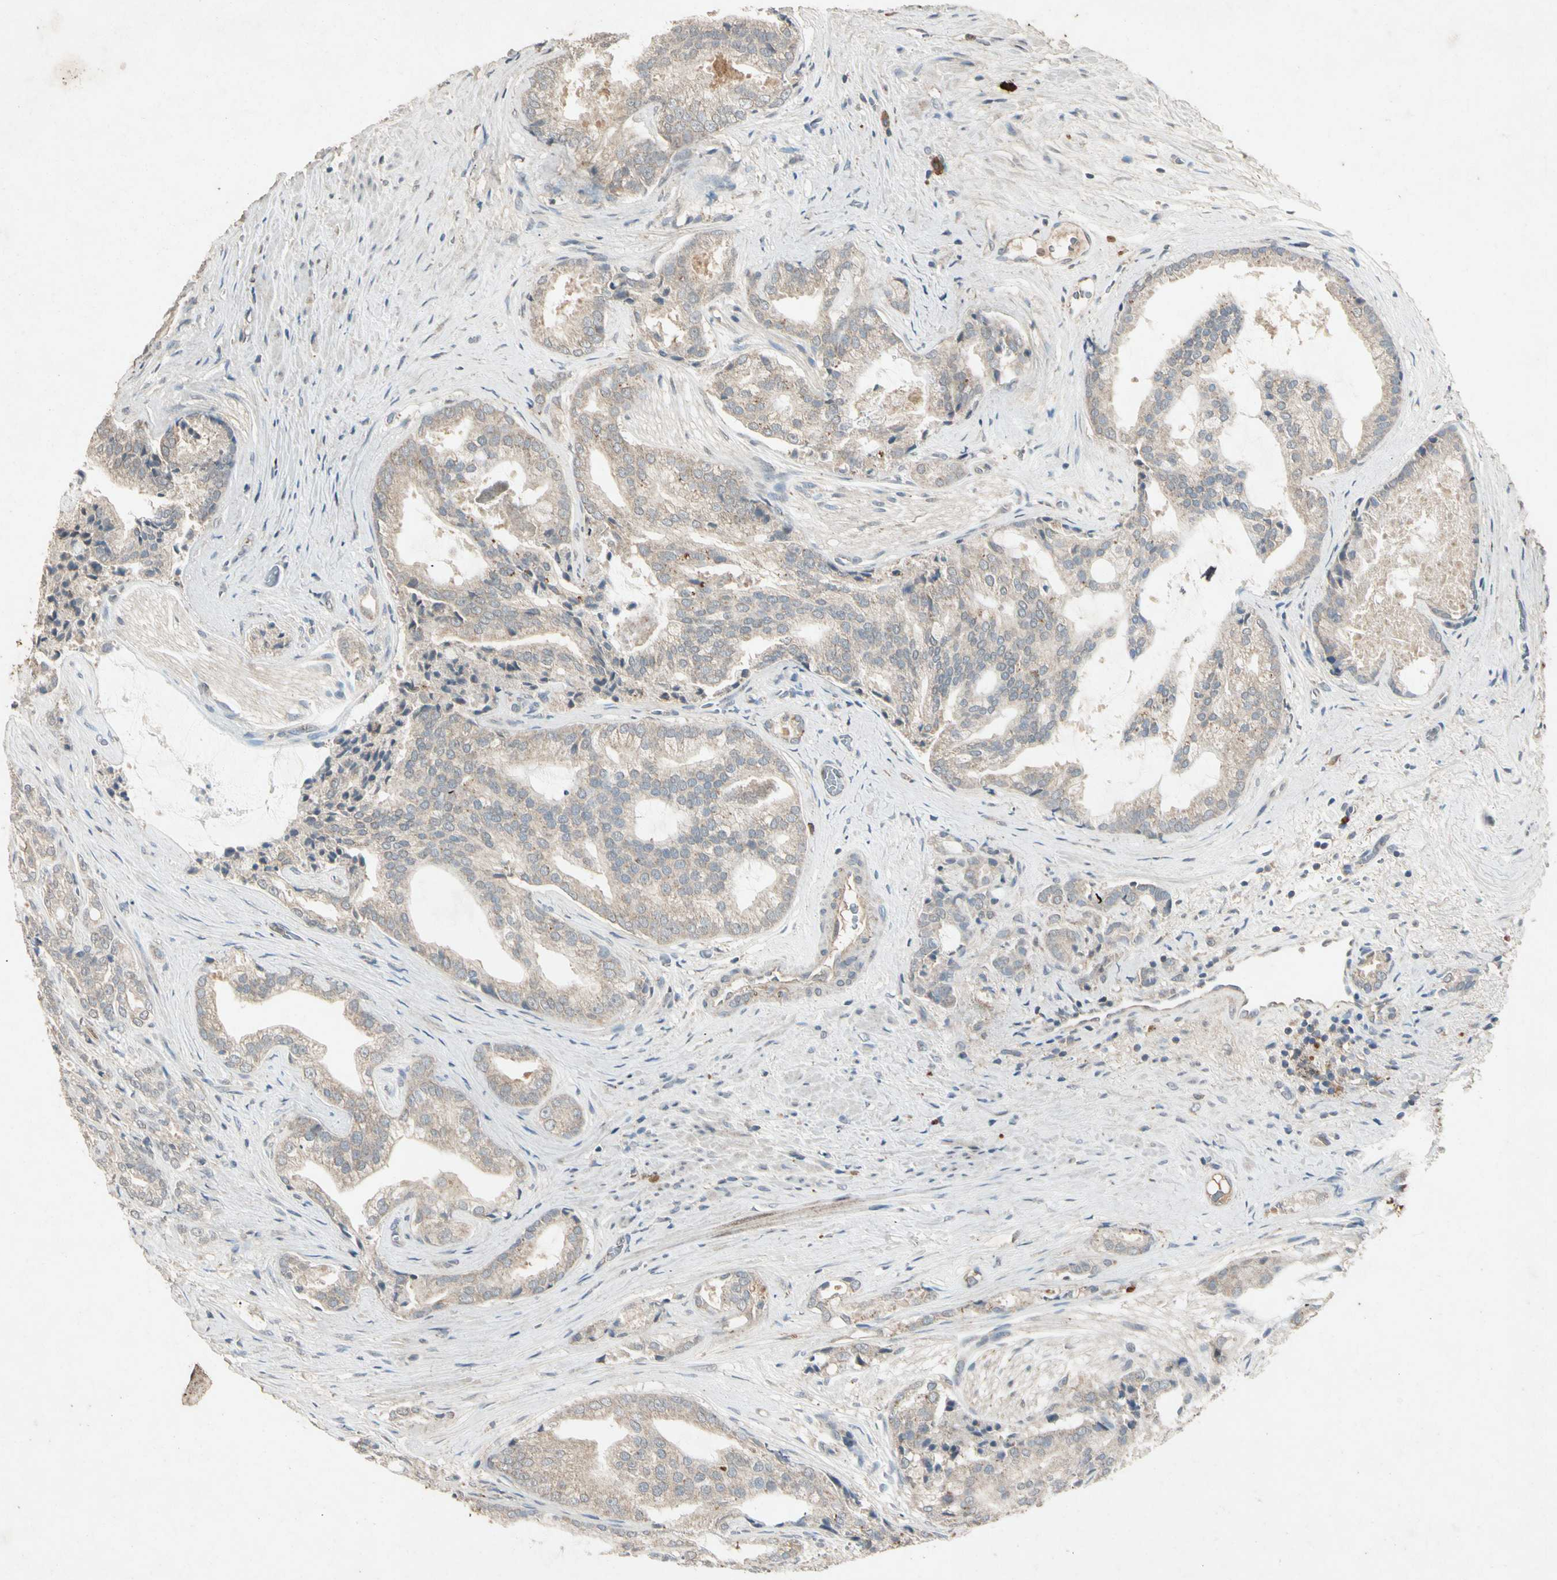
{"staining": {"intensity": "weak", "quantity": ">75%", "location": "cytoplasmic/membranous"}, "tissue": "prostate cancer", "cell_type": "Tumor cells", "image_type": "cancer", "snomed": [{"axis": "morphology", "description": "Adenocarcinoma, Low grade"}, {"axis": "topography", "description": "Prostate"}], "caption": "Tumor cells exhibit weak cytoplasmic/membranous positivity in about >75% of cells in prostate cancer. The protein is stained brown, and the nuclei are stained in blue (DAB (3,3'-diaminobenzidine) IHC with brightfield microscopy, high magnification).", "gene": "GPLD1", "patient": {"sex": "male", "age": 58}}